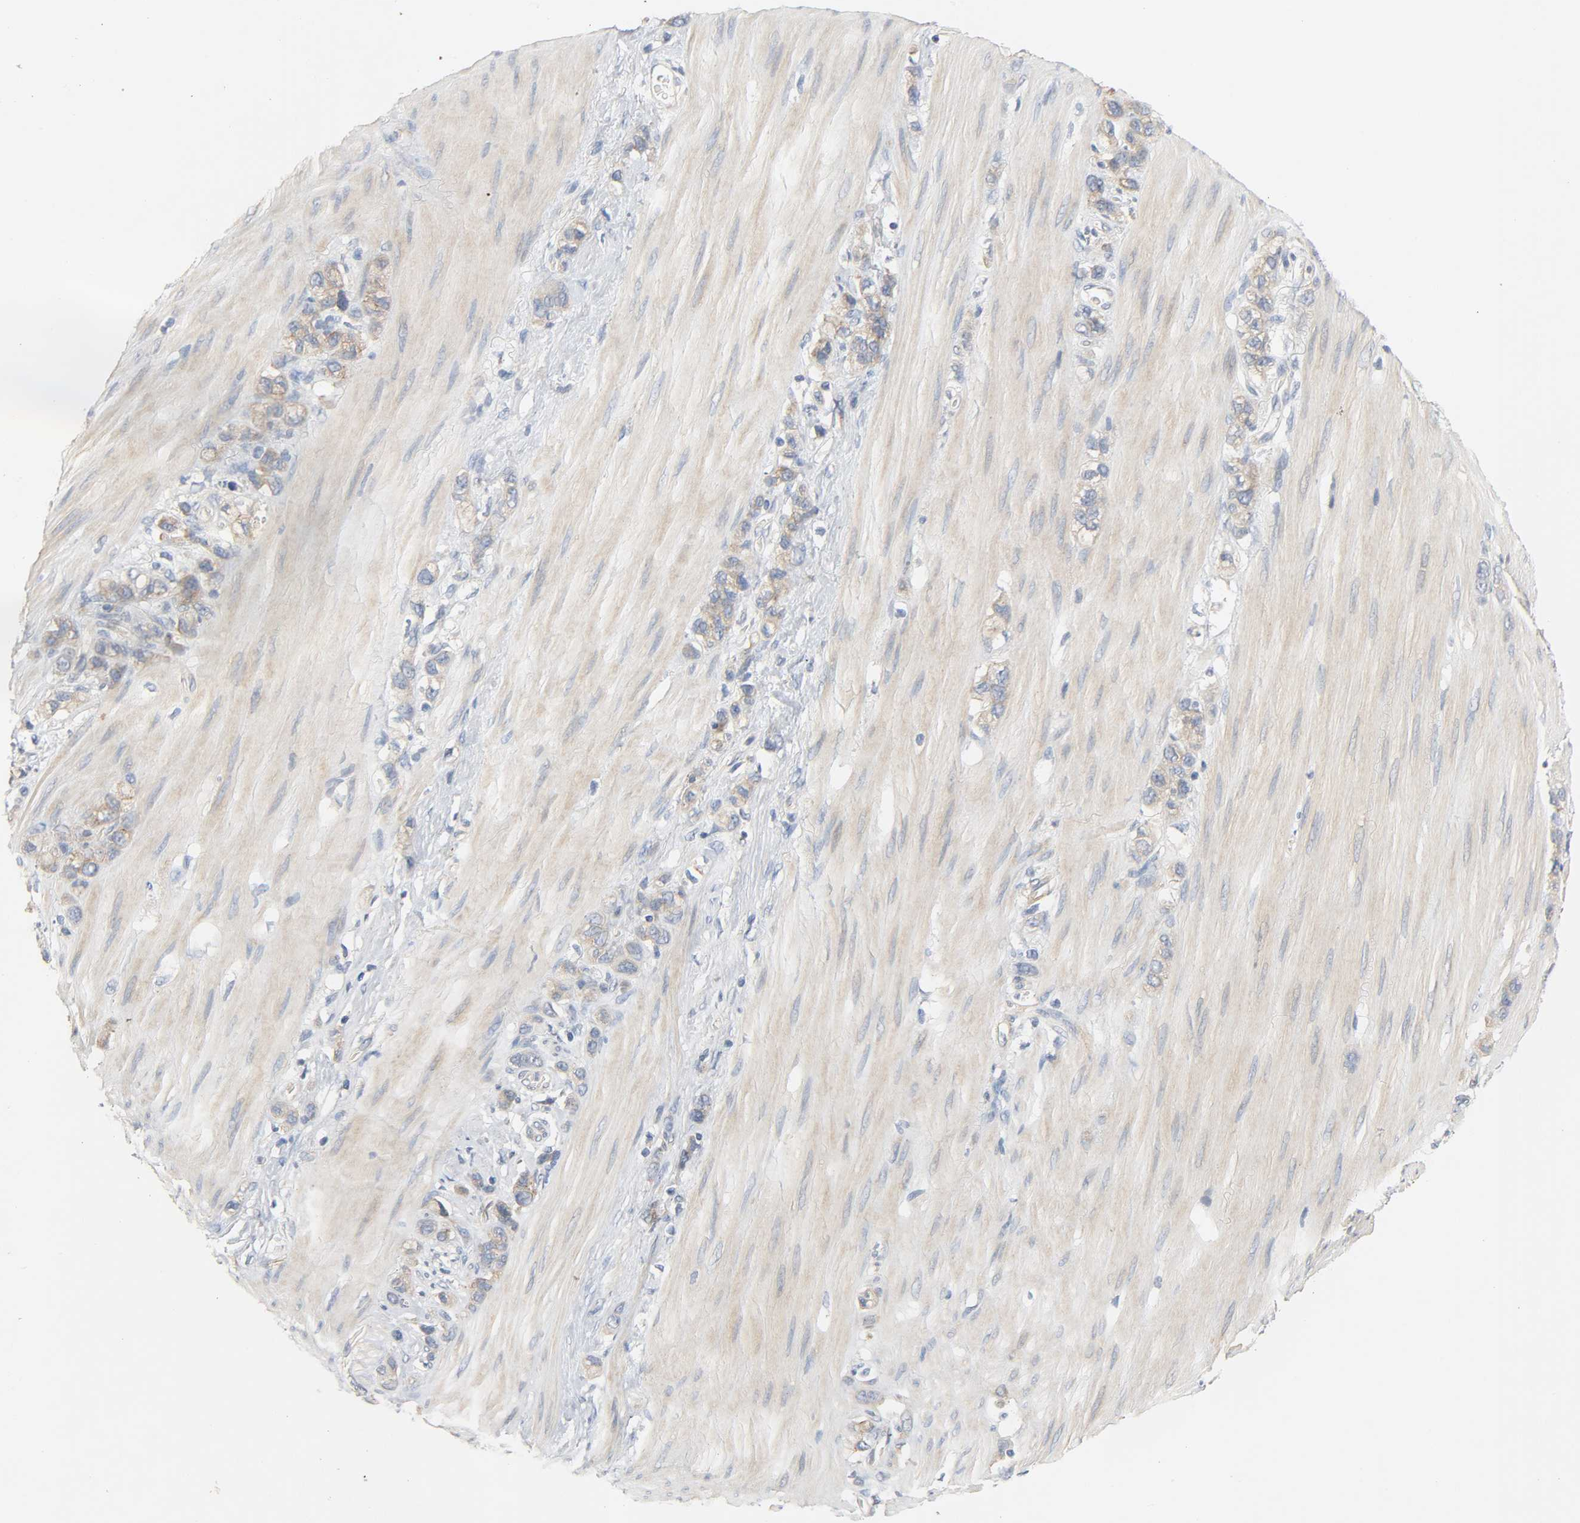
{"staining": {"intensity": "moderate", "quantity": ">75%", "location": "cytoplasmic/membranous"}, "tissue": "stomach cancer", "cell_type": "Tumor cells", "image_type": "cancer", "snomed": [{"axis": "morphology", "description": "Normal tissue, NOS"}, {"axis": "morphology", "description": "Adenocarcinoma, NOS"}, {"axis": "morphology", "description": "Adenocarcinoma, High grade"}, {"axis": "topography", "description": "Stomach, upper"}, {"axis": "topography", "description": "Stomach"}], "caption": "This image shows immunohistochemistry (IHC) staining of human adenocarcinoma (high-grade) (stomach), with medium moderate cytoplasmic/membranous expression in about >75% of tumor cells.", "gene": "ARPC1A", "patient": {"sex": "female", "age": 65}}